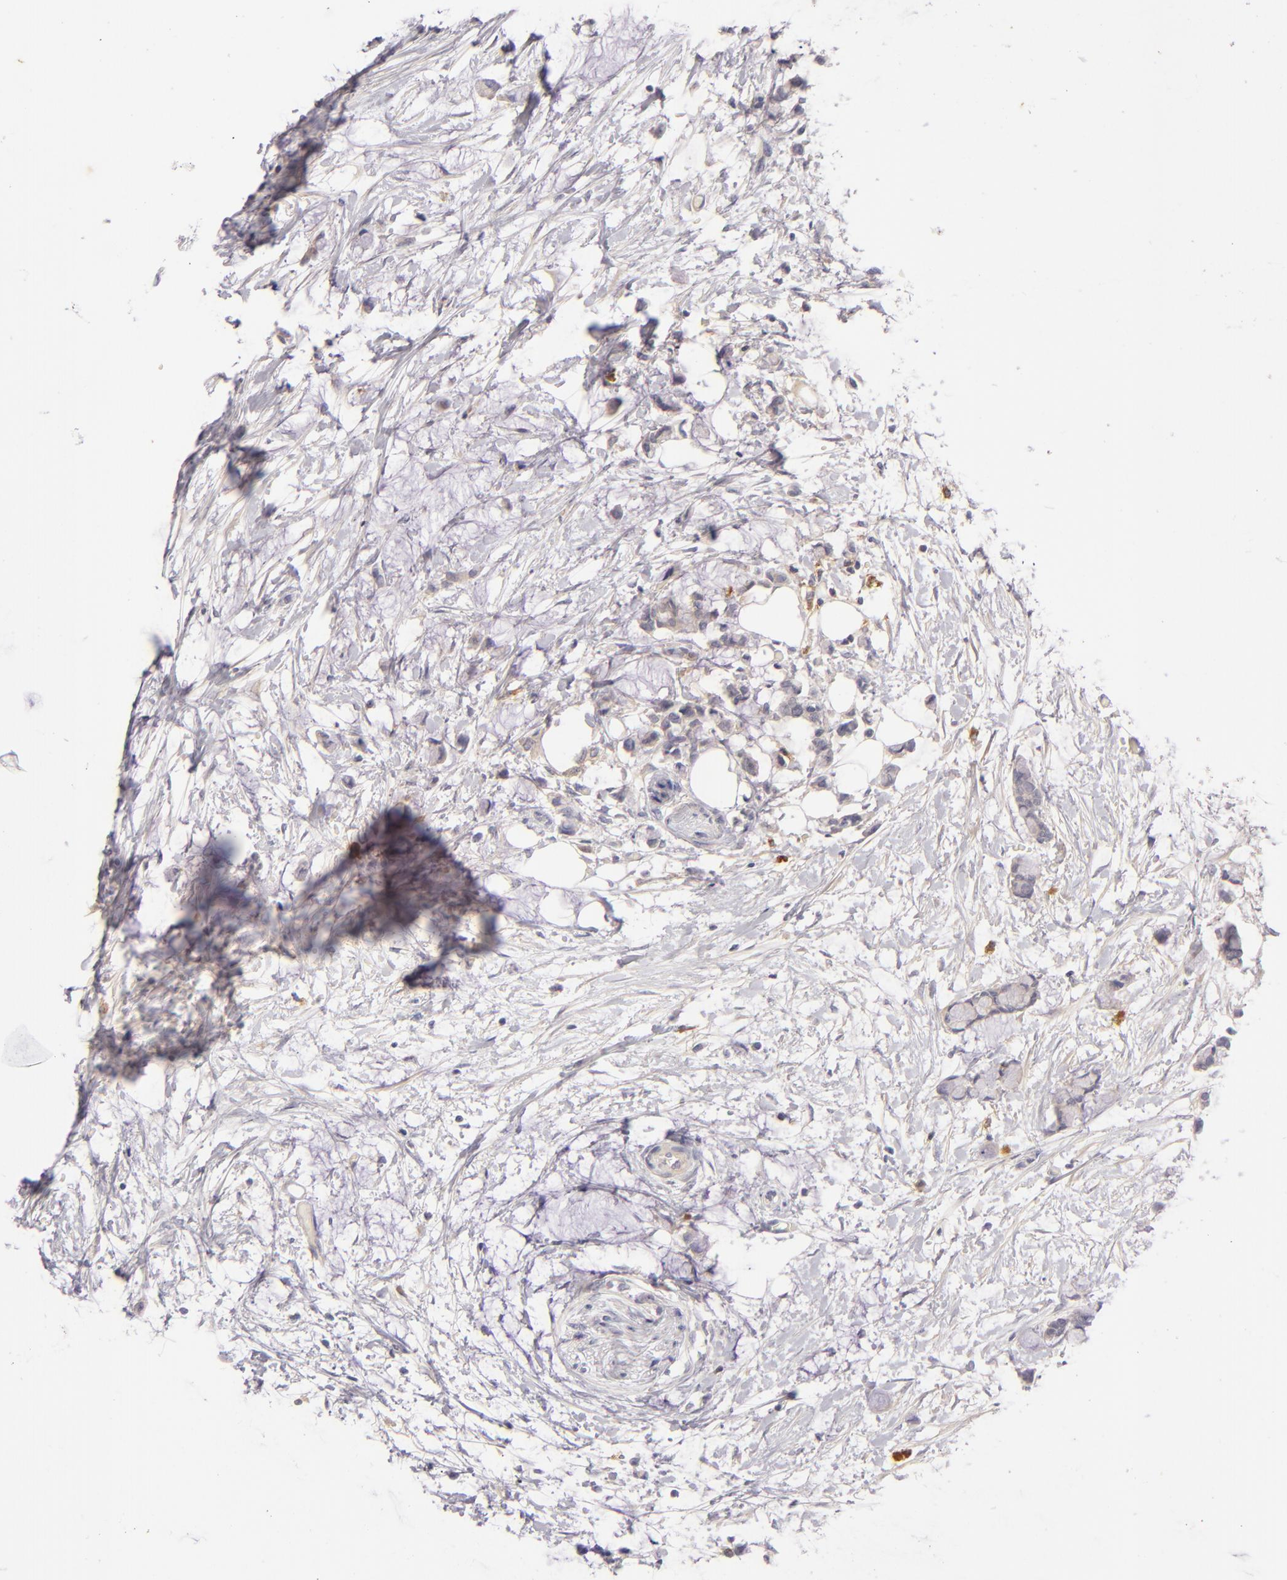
{"staining": {"intensity": "negative", "quantity": "none", "location": "none"}, "tissue": "colorectal cancer", "cell_type": "Tumor cells", "image_type": "cancer", "snomed": [{"axis": "morphology", "description": "Normal tissue, NOS"}, {"axis": "morphology", "description": "Adenocarcinoma, NOS"}, {"axis": "topography", "description": "Colon"}, {"axis": "topography", "description": "Peripheral nerve tissue"}], "caption": "The image reveals no significant staining in tumor cells of colorectal adenocarcinoma. Nuclei are stained in blue.", "gene": "CD83", "patient": {"sex": "male", "age": 14}}